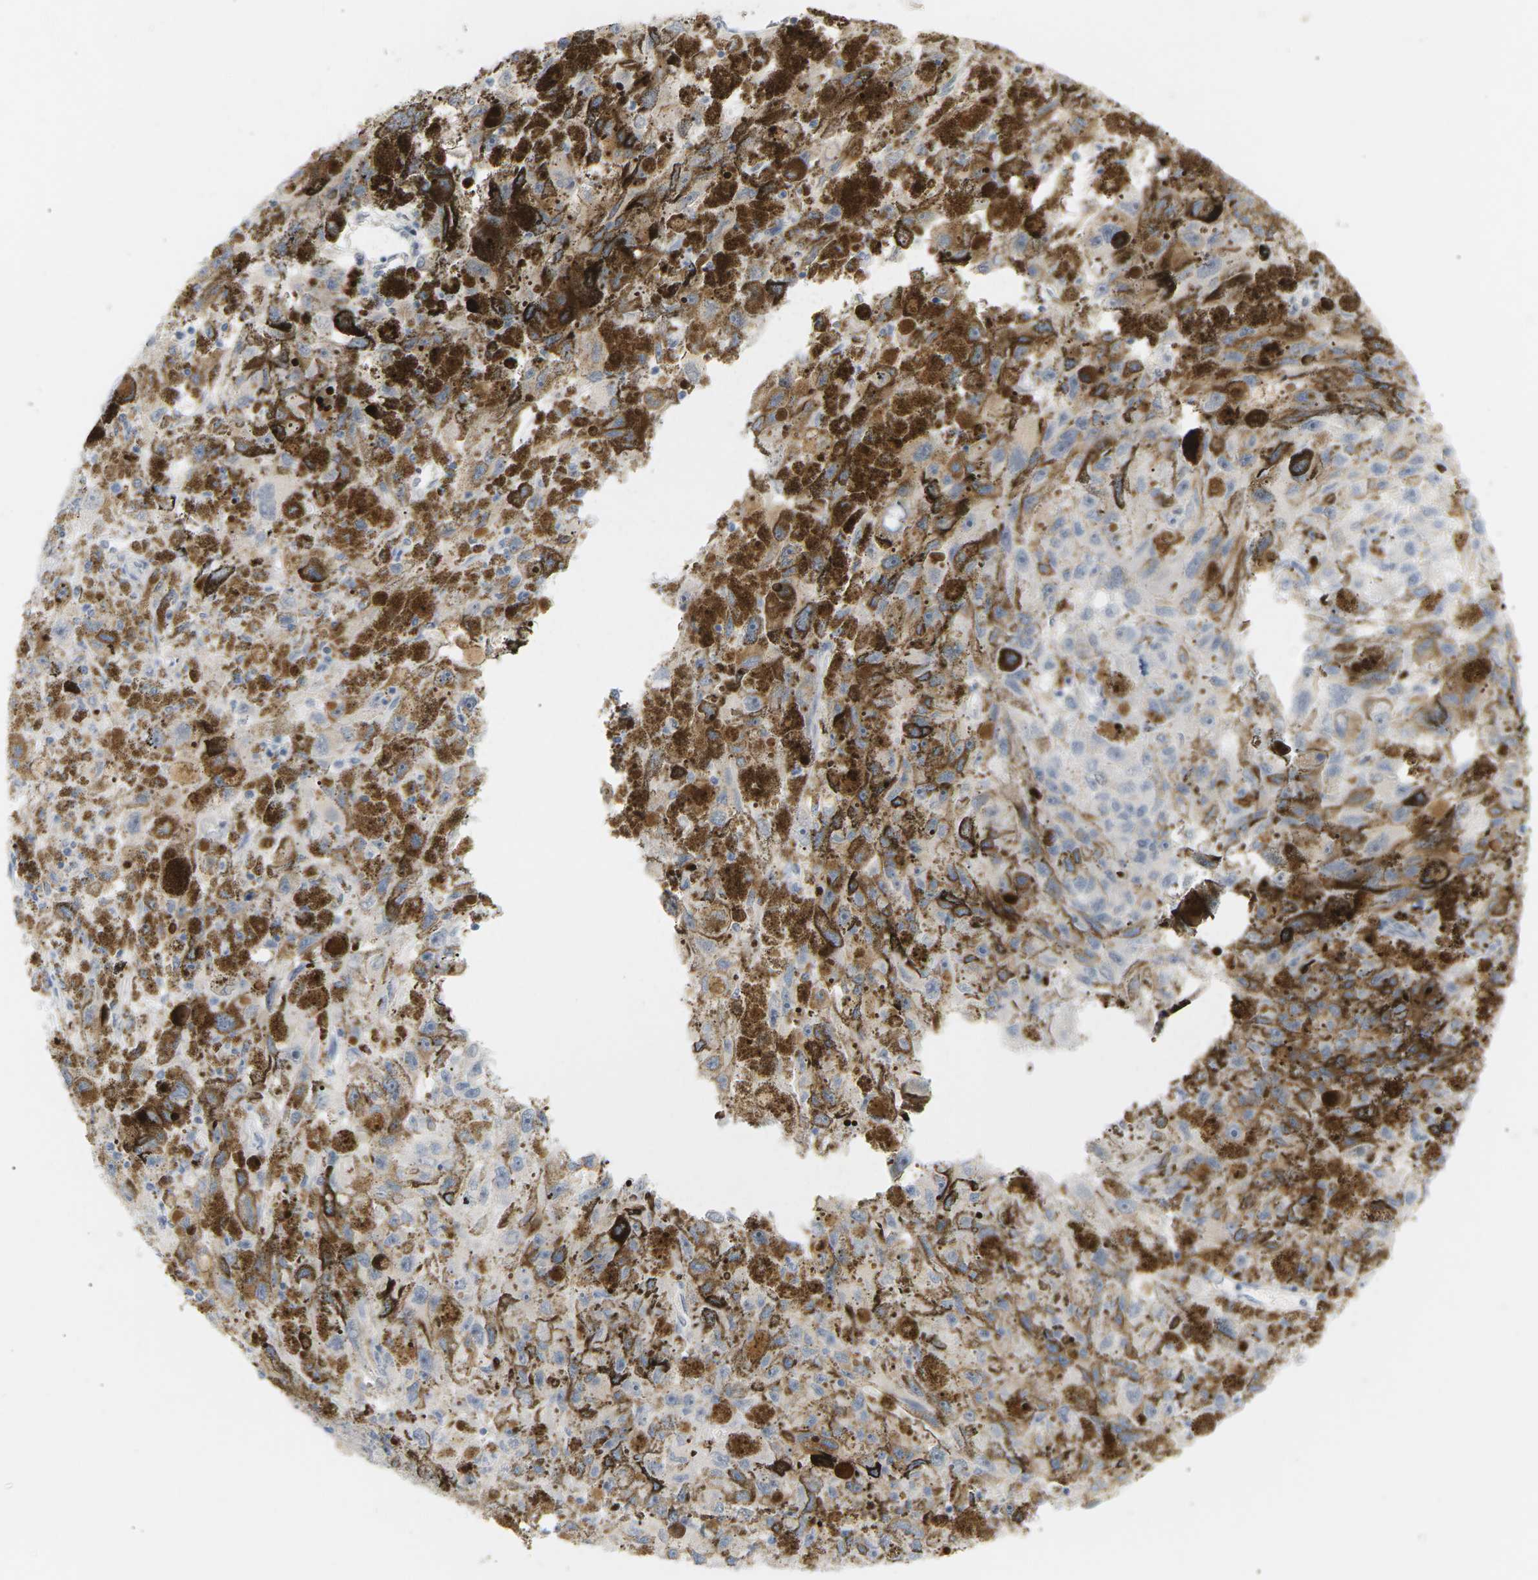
{"staining": {"intensity": "negative", "quantity": "none", "location": "none"}, "tissue": "melanoma", "cell_type": "Tumor cells", "image_type": "cancer", "snomed": [{"axis": "morphology", "description": "Malignant melanoma, NOS"}, {"axis": "topography", "description": "Skin"}], "caption": "There is no significant staining in tumor cells of malignant melanoma.", "gene": "CLU", "patient": {"sex": "female", "age": 104}}